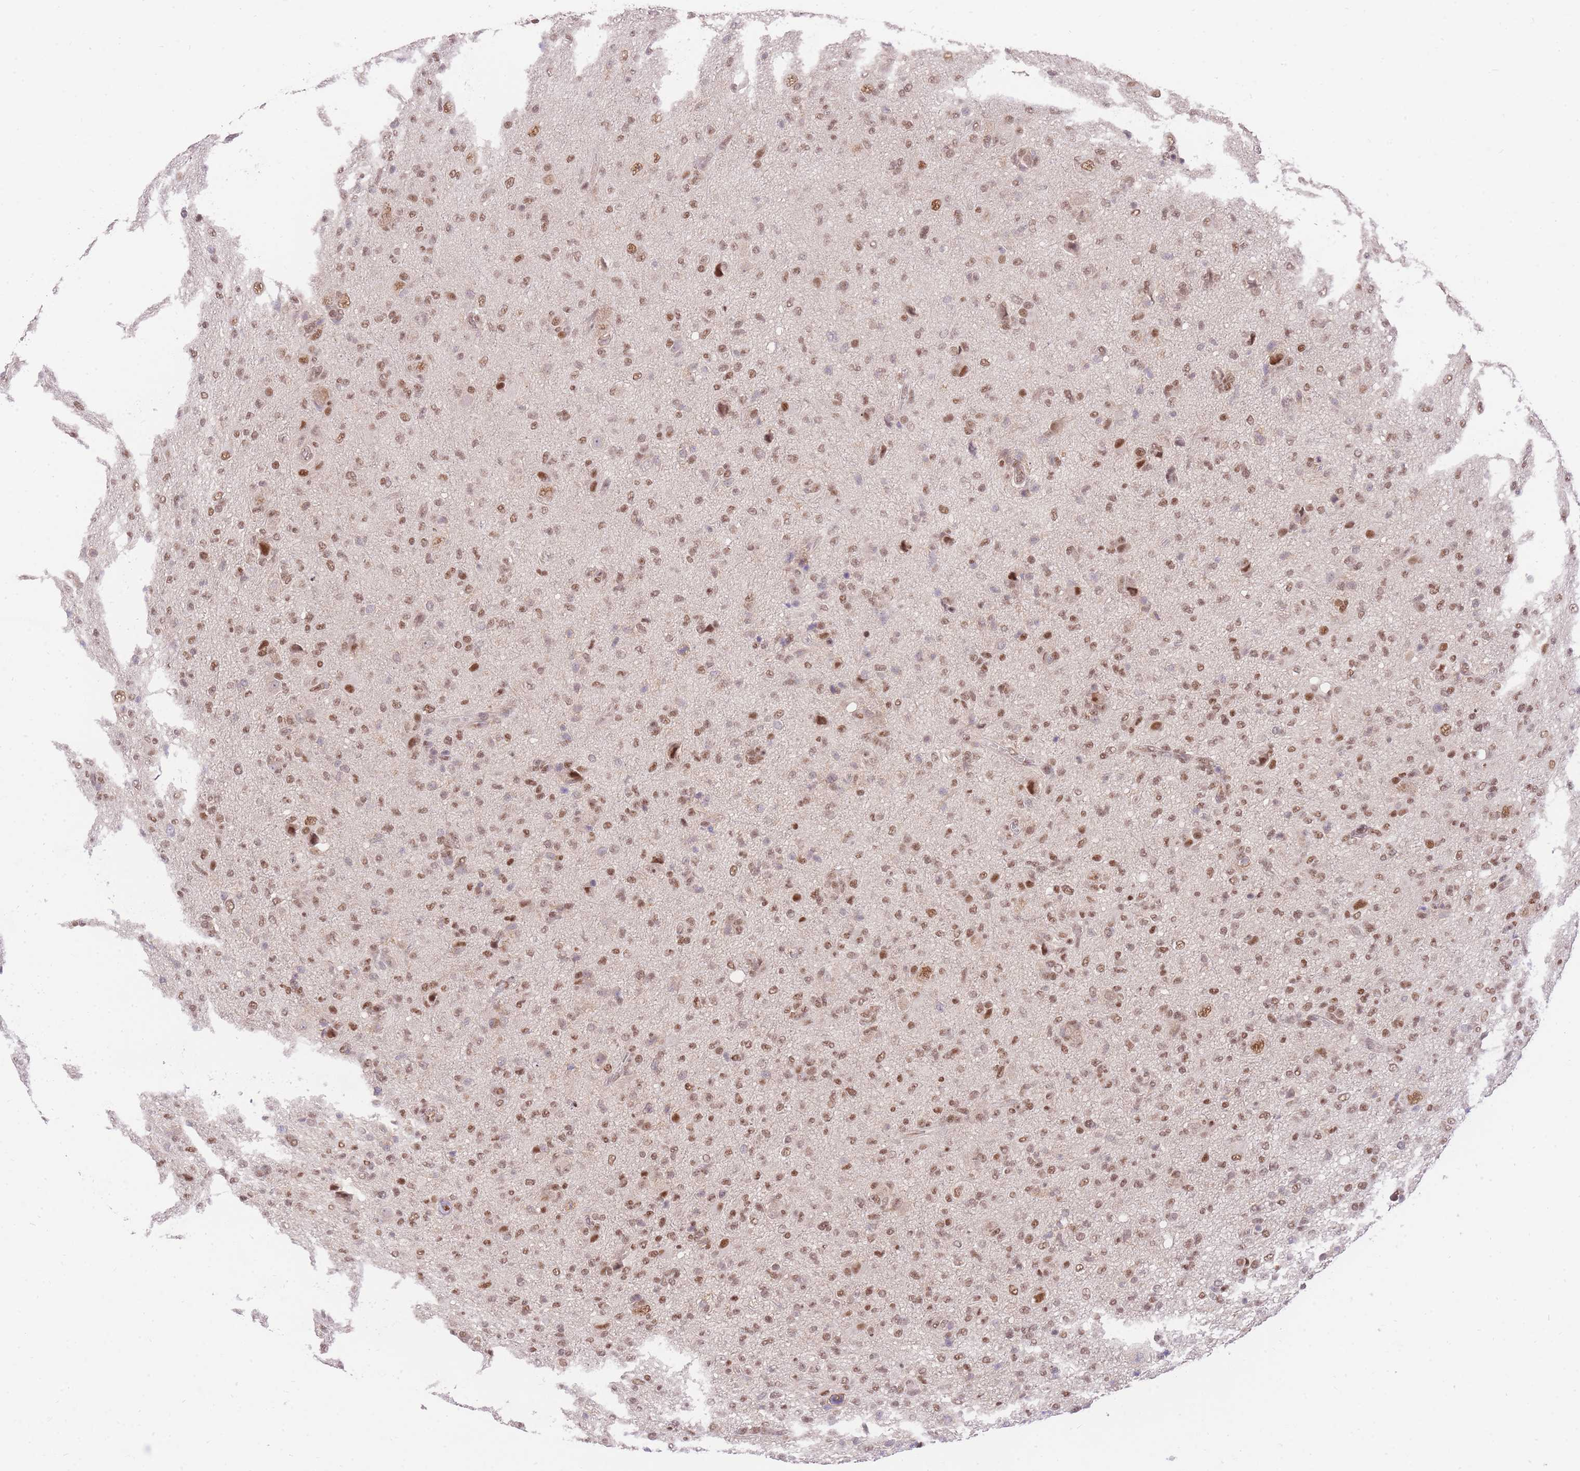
{"staining": {"intensity": "moderate", "quantity": ">75%", "location": "nuclear"}, "tissue": "glioma", "cell_type": "Tumor cells", "image_type": "cancer", "snomed": [{"axis": "morphology", "description": "Glioma, malignant, High grade"}, {"axis": "topography", "description": "Brain"}], "caption": "Protein staining exhibits moderate nuclear staining in about >75% of tumor cells in glioma.", "gene": "UBXN7", "patient": {"sex": "female", "age": 57}}